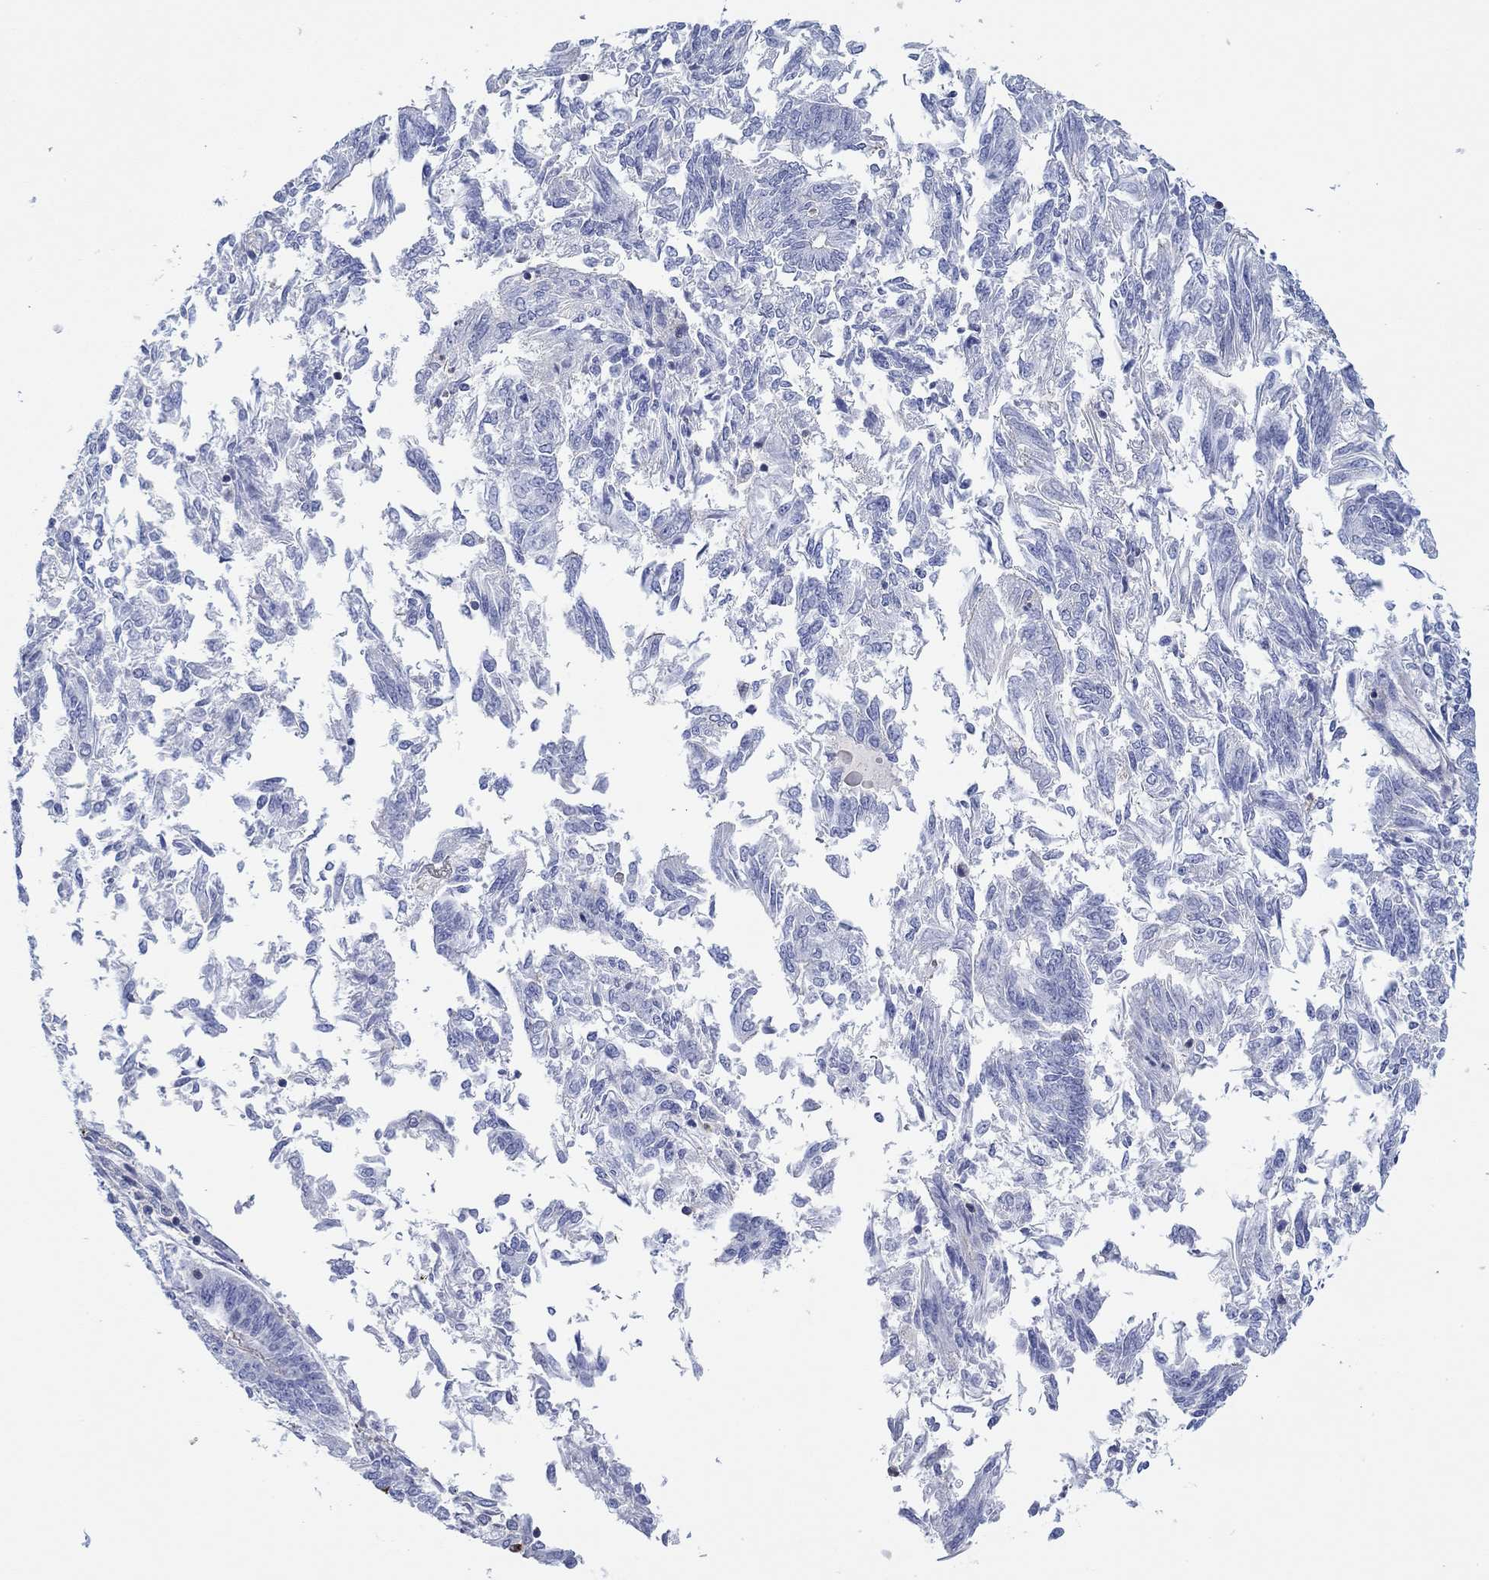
{"staining": {"intensity": "negative", "quantity": "none", "location": "none"}, "tissue": "endometrial cancer", "cell_type": "Tumor cells", "image_type": "cancer", "snomed": [{"axis": "morphology", "description": "Adenocarcinoma, NOS"}, {"axis": "topography", "description": "Endometrium"}], "caption": "The immunohistochemistry image has no significant staining in tumor cells of endometrial adenocarcinoma tissue.", "gene": "PPIL6", "patient": {"sex": "female", "age": 58}}